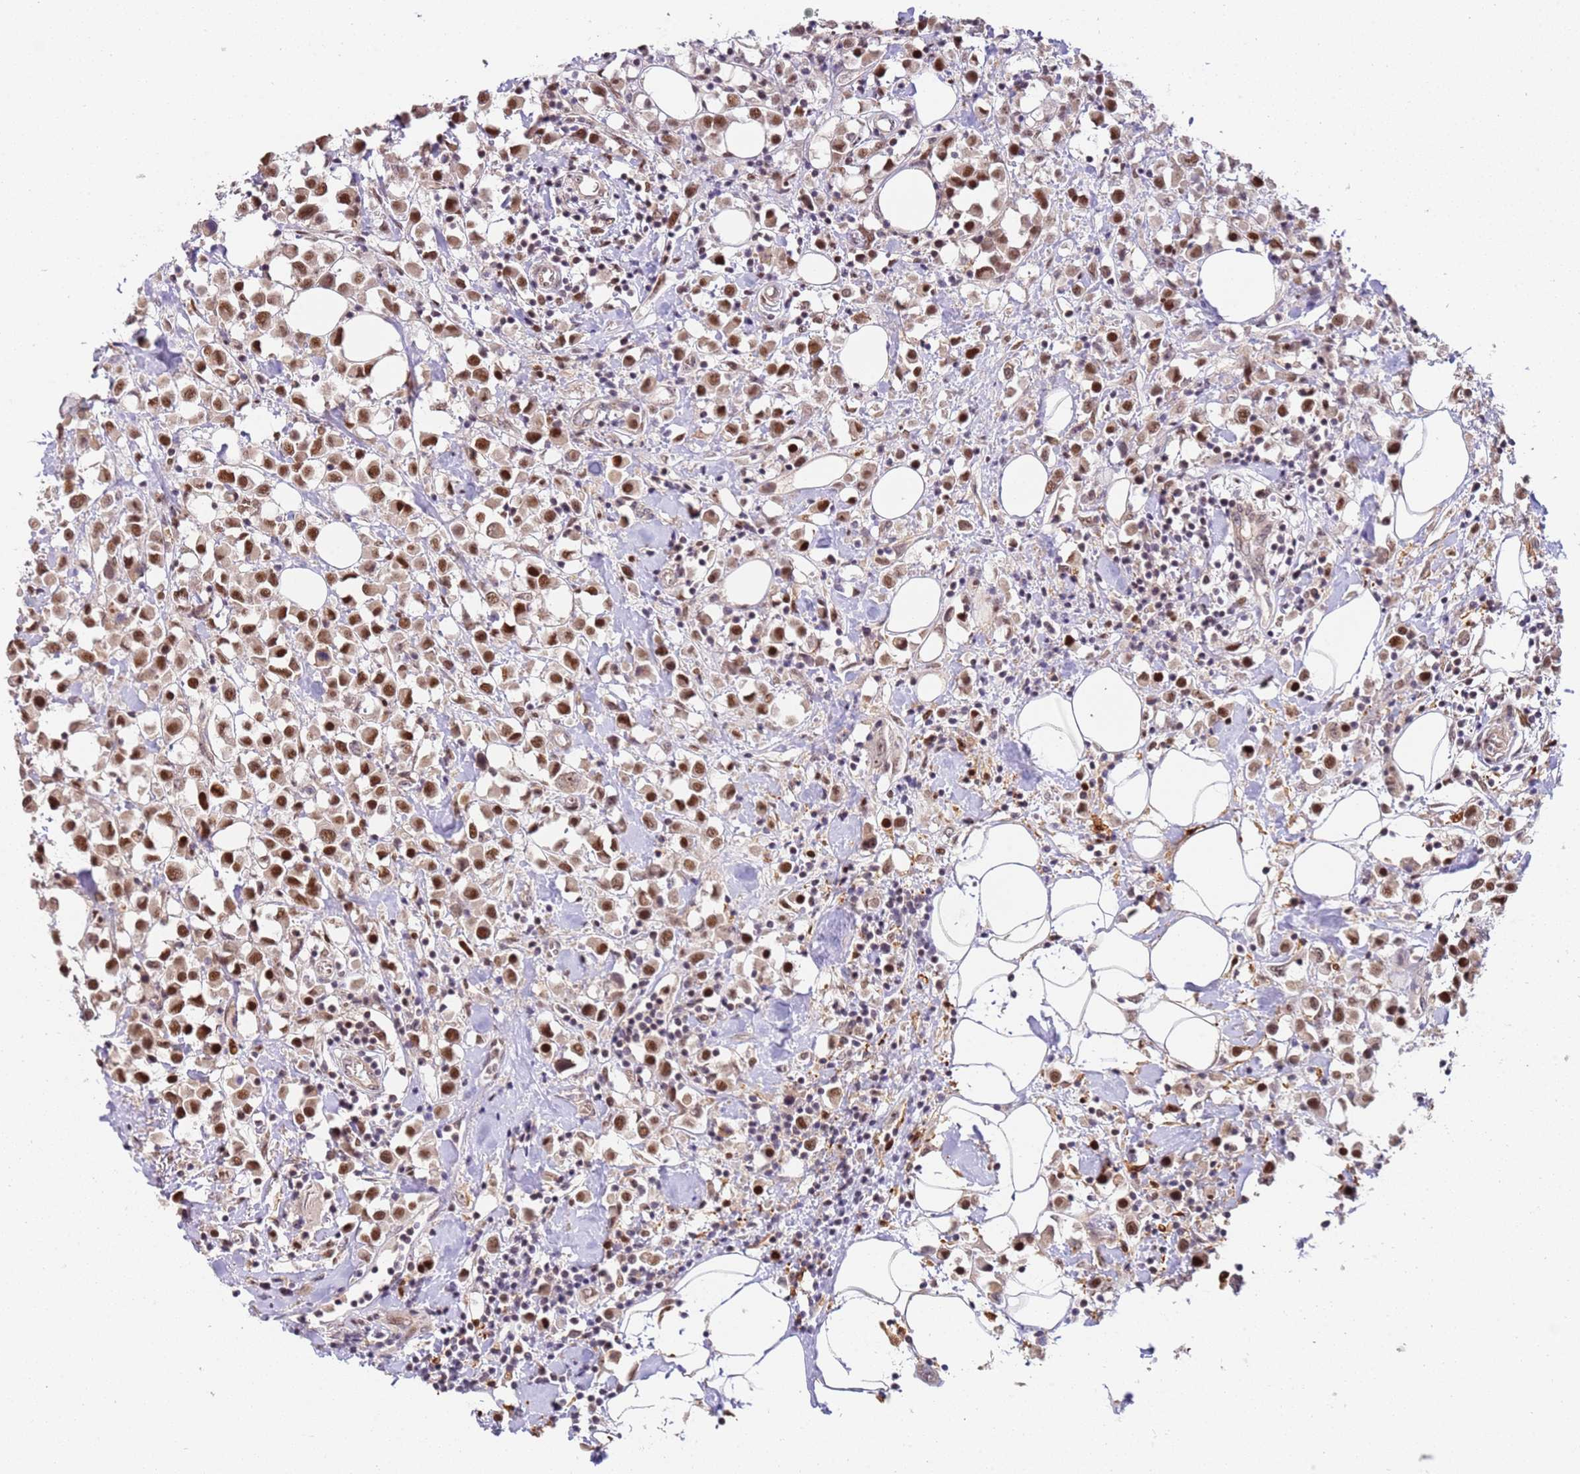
{"staining": {"intensity": "moderate", "quantity": ">75%", "location": "nuclear"}, "tissue": "breast cancer", "cell_type": "Tumor cells", "image_type": "cancer", "snomed": [{"axis": "morphology", "description": "Duct carcinoma"}, {"axis": "topography", "description": "Breast"}], "caption": "Immunohistochemistry (DAB) staining of breast invasive ductal carcinoma demonstrates moderate nuclear protein expression in approximately >75% of tumor cells.", "gene": "LGALSL", "patient": {"sex": "female", "age": 61}}